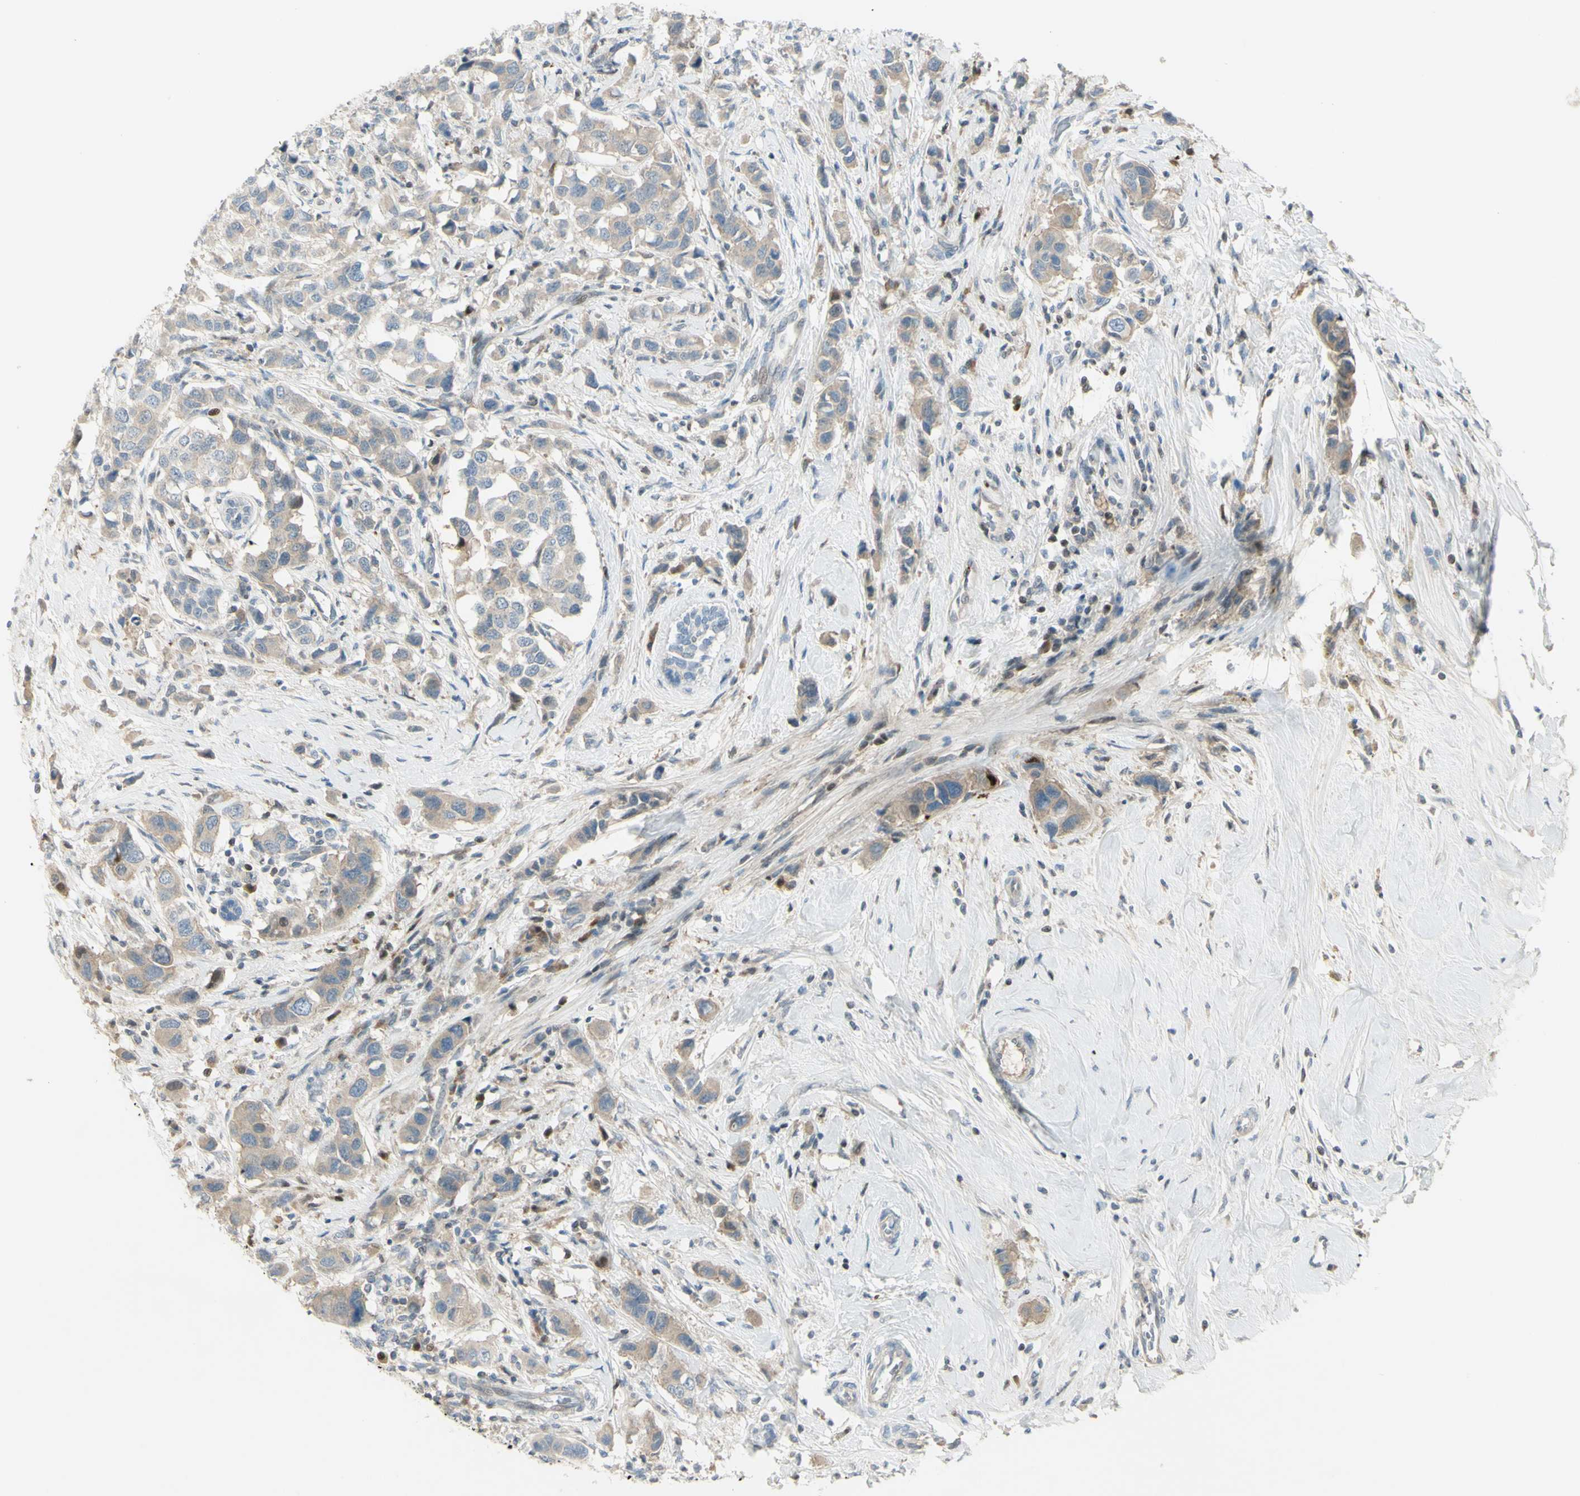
{"staining": {"intensity": "weak", "quantity": ">75%", "location": "cytoplasmic/membranous"}, "tissue": "breast cancer", "cell_type": "Tumor cells", "image_type": "cancer", "snomed": [{"axis": "morphology", "description": "Normal tissue, NOS"}, {"axis": "morphology", "description": "Duct carcinoma"}, {"axis": "topography", "description": "Breast"}], "caption": "Breast cancer stained with a brown dye demonstrates weak cytoplasmic/membranous positive positivity in about >75% of tumor cells.", "gene": "C1orf159", "patient": {"sex": "female", "age": 50}}